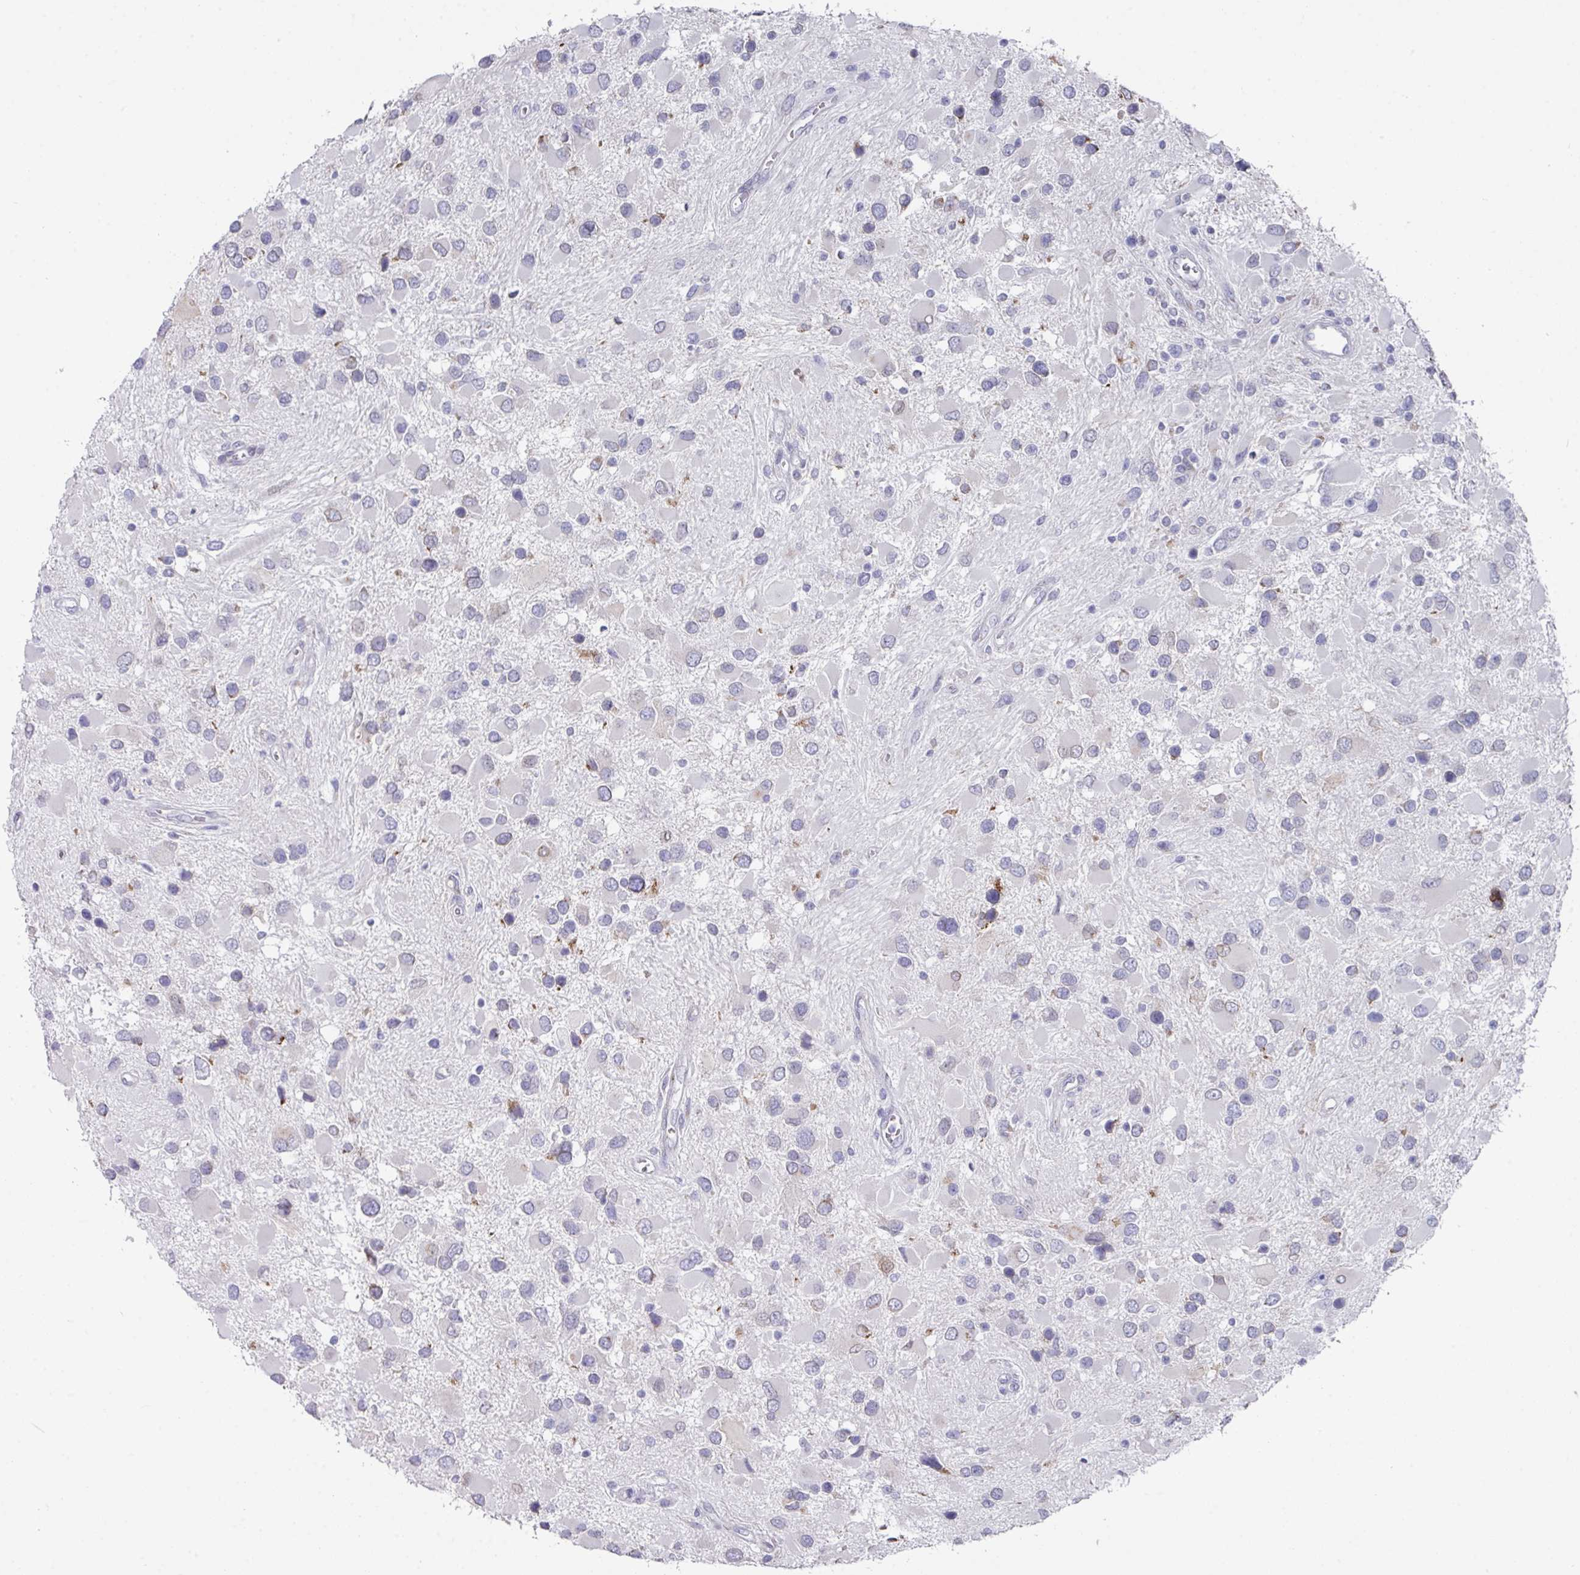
{"staining": {"intensity": "moderate", "quantity": "<25%", "location": "cytoplasmic/membranous"}, "tissue": "glioma", "cell_type": "Tumor cells", "image_type": "cancer", "snomed": [{"axis": "morphology", "description": "Glioma, malignant, High grade"}, {"axis": "topography", "description": "Brain"}], "caption": "Malignant glioma (high-grade) stained with DAB IHC demonstrates low levels of moderate cytoplasmic/membranous expression in approximately <25% of tumor cells.", "gene": "VKORC1L1", "patient": {"sex": "male", "age": 53}}